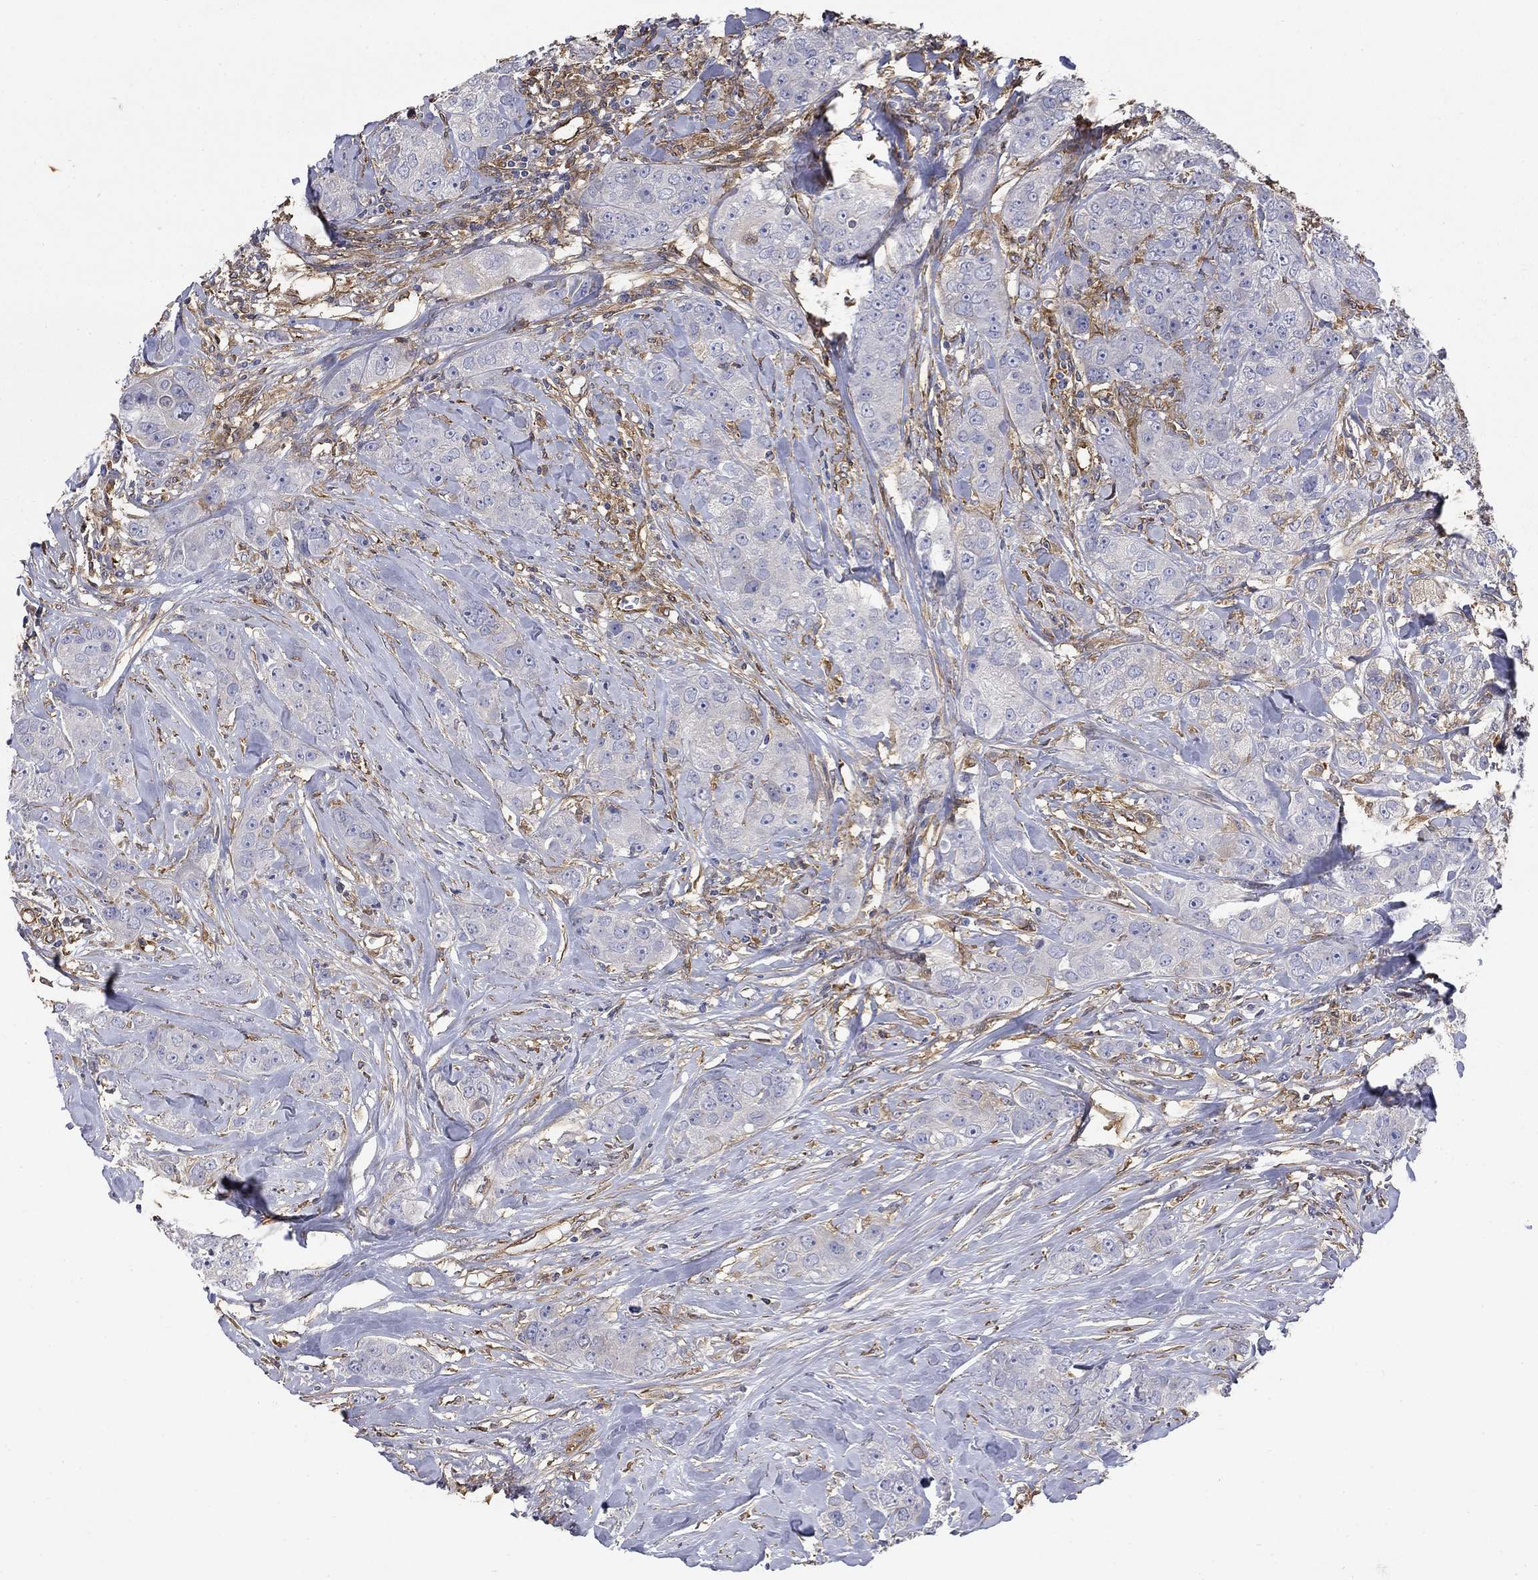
{"staining": {"intensity": "weak", "quantity": "<25%", "location": "cytoplasmic/membranous"}, "tissue": "breast cancer", "cell_type": "Tumor cells", "image_type": "cancer", "snomed": [{"axis": "morphology", "description": "Duct carcinoma"}, {"axis": "topography", "description": "Breast"}], "caption": "Photomicrograph shows no significant protein expression in tumor cells of breast cancer.", "gene": "DPYSL2", "patient": {"sex": "female", "age": 43}}